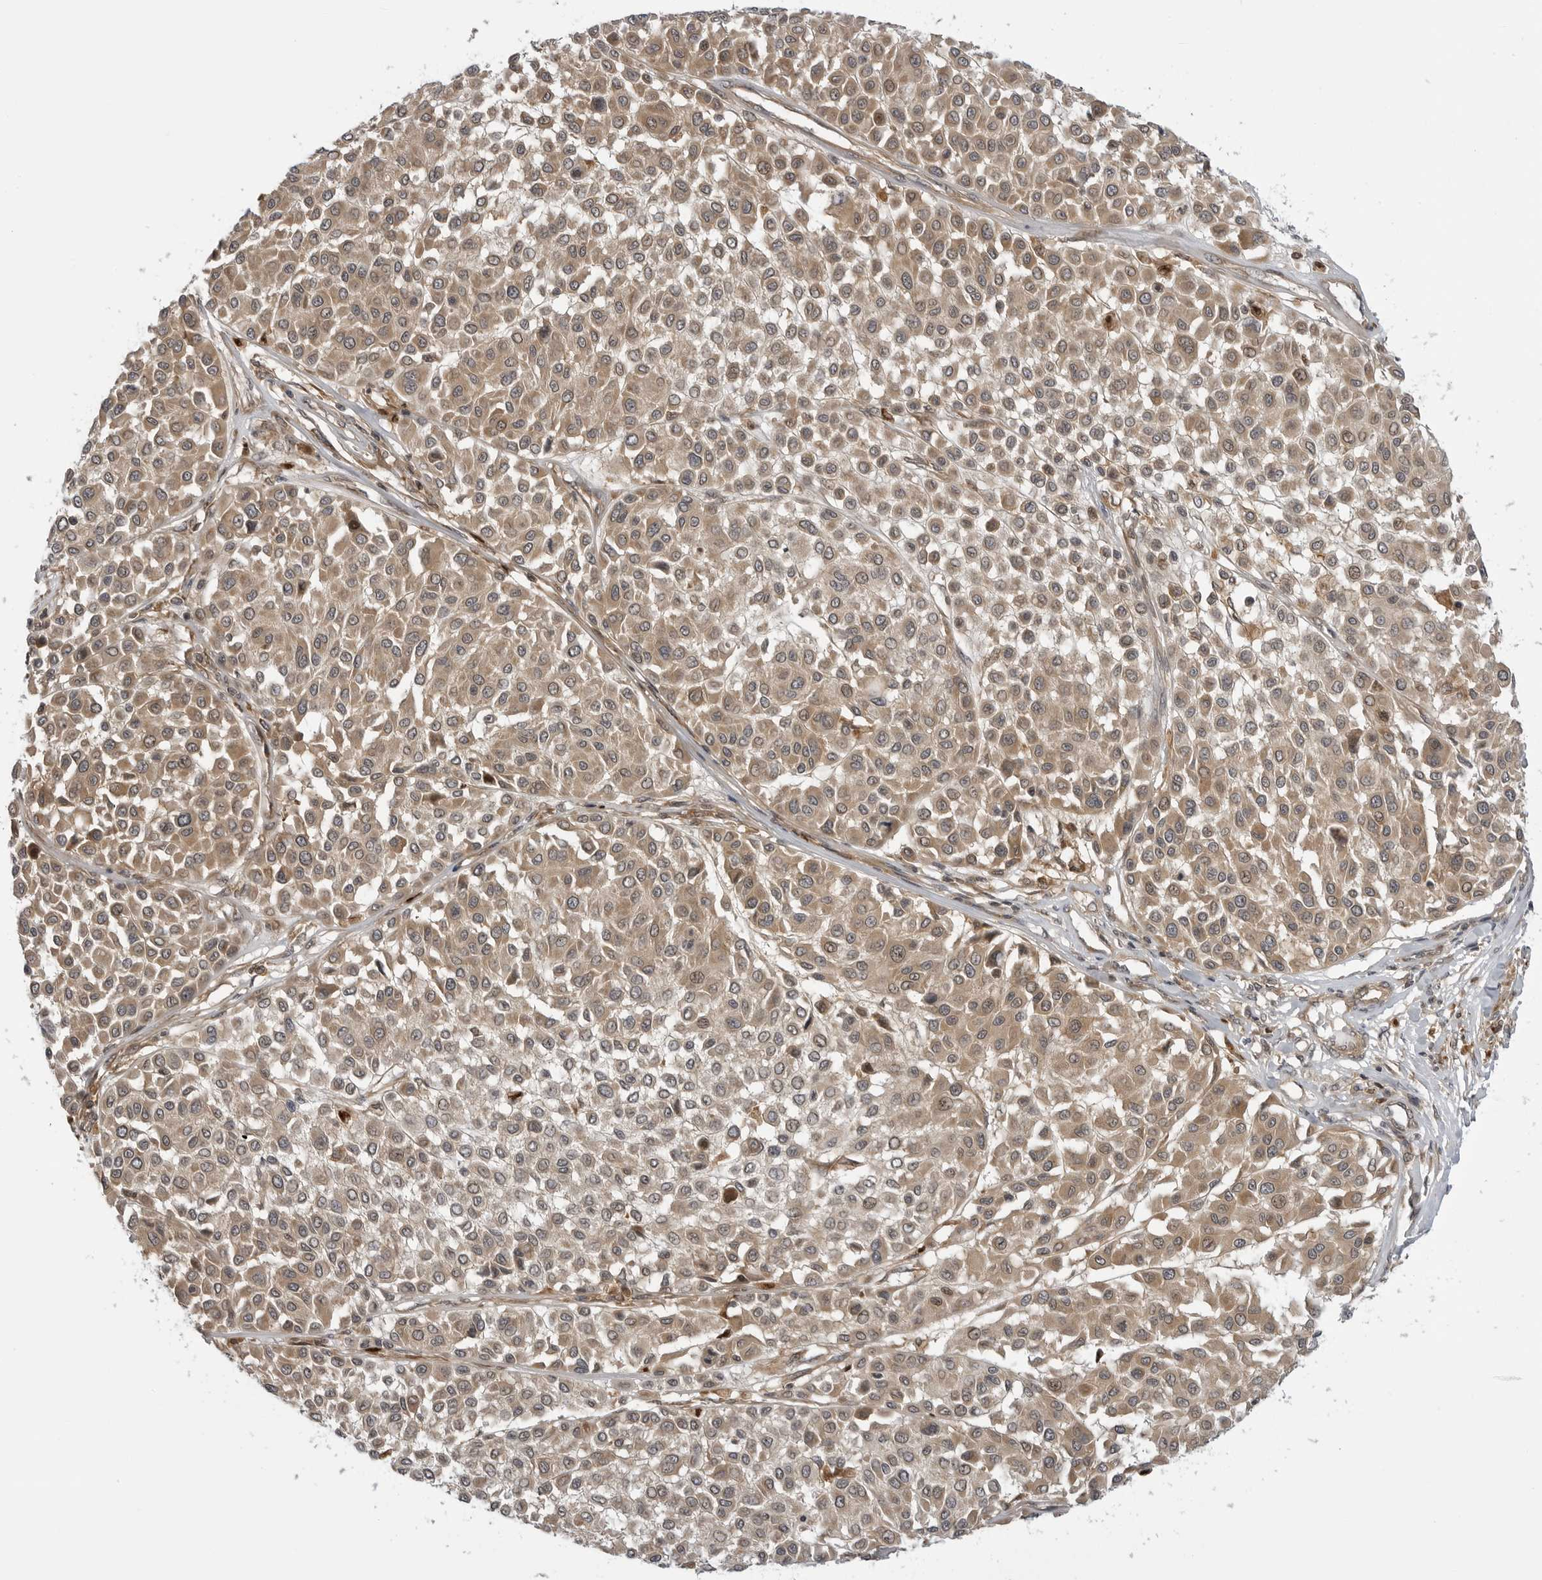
{"staining": {"intensity": "moderate", "quantity": ">75%", "location": "cytoplasmic/membranous"}, "tissue": "melanoma", "cell_type": "Tumor cells", "image_type": "cancer", "snomed": [{"axis": "morphology", "description": "Malignant melanoma, Metastatic site"}, {"axis": "topography", "description": "Soft tissue"}], "caption": "Protein expression analysis of human melanoma reveals moderate cytoplasmic/membranous staining in about >75% of tumor cells.", "gene": "LRRC45", "patient": {"sex": "male", "age": 41}}